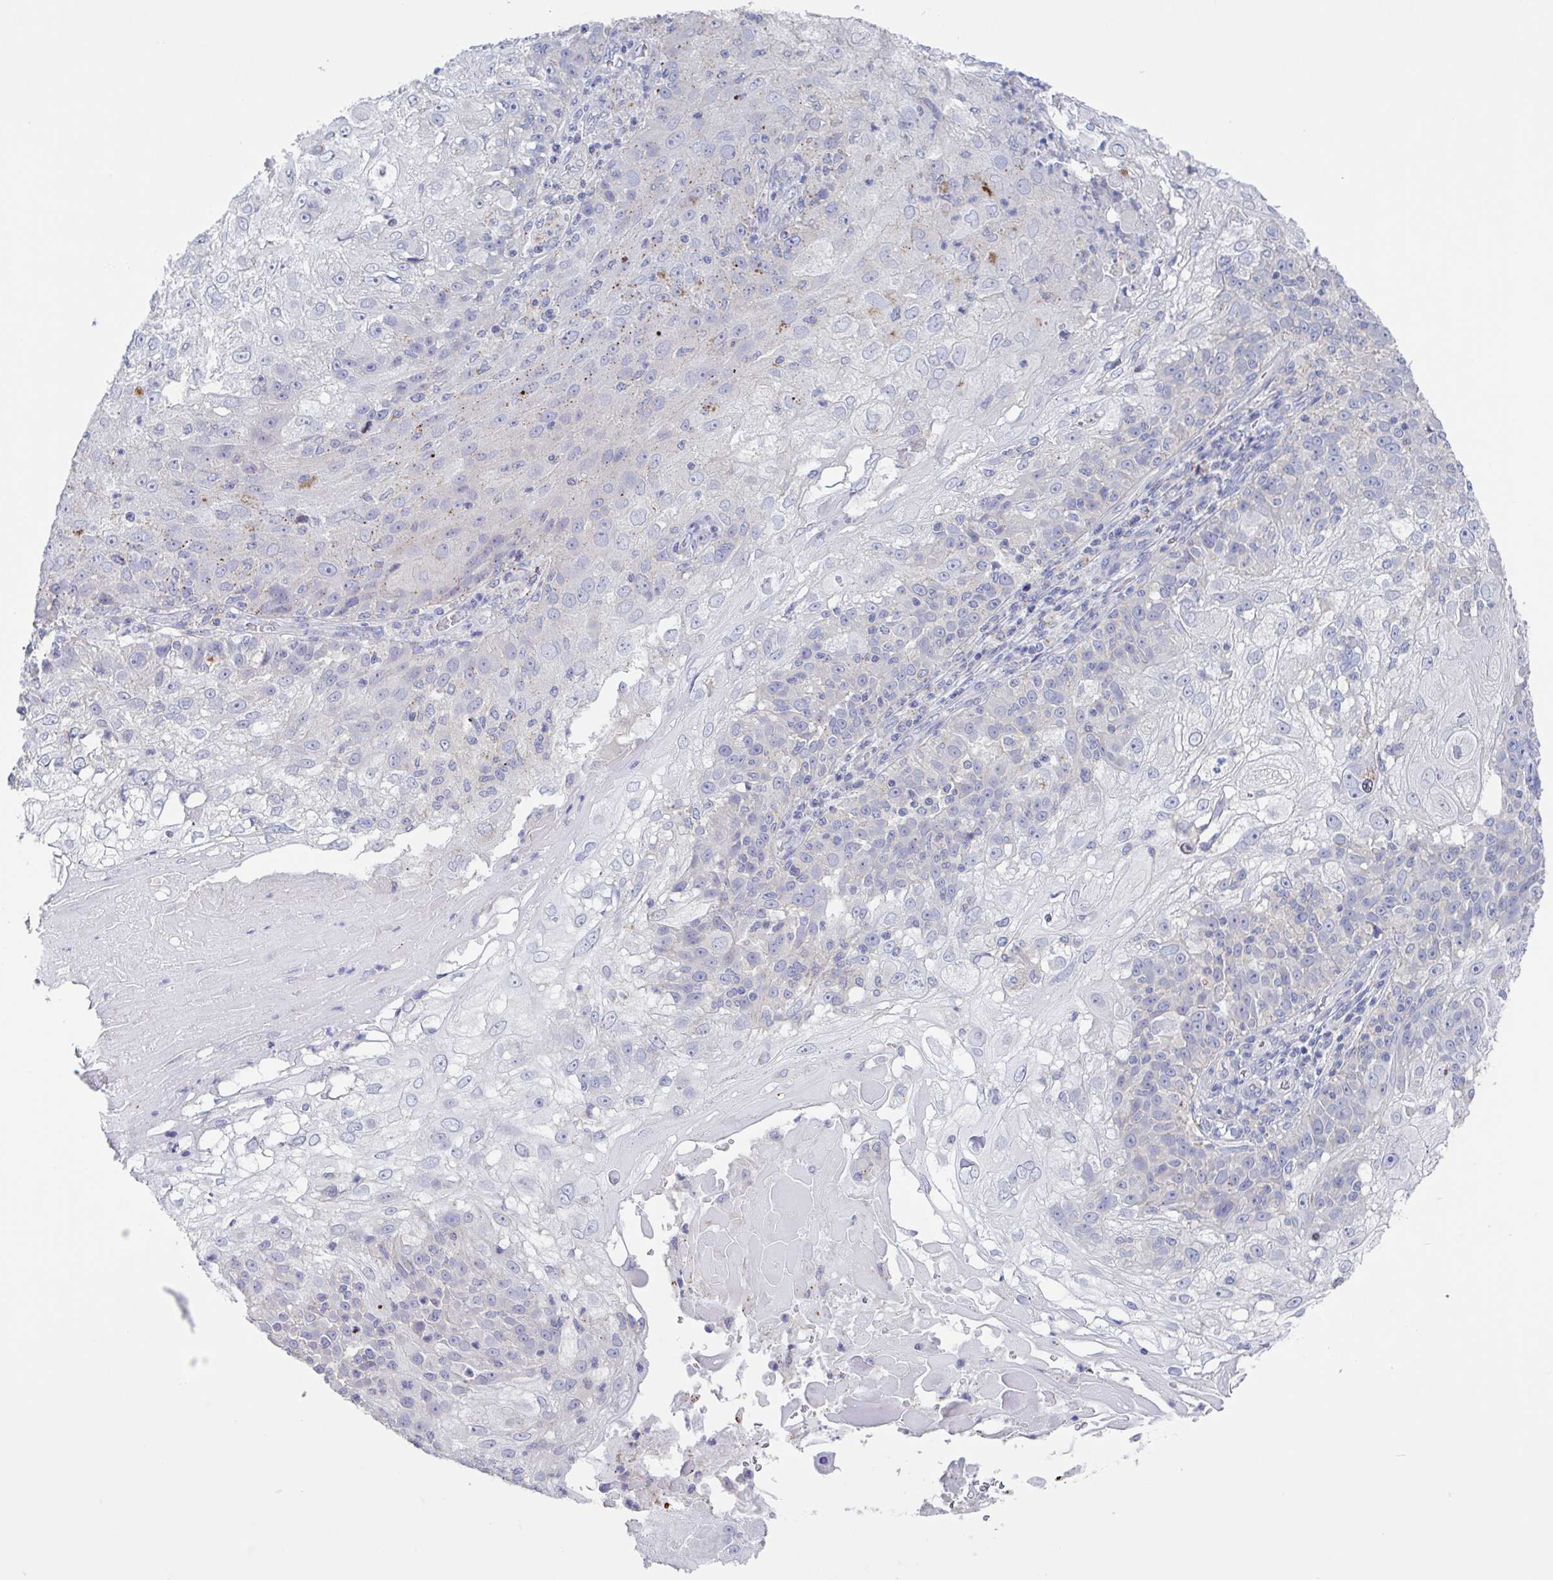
{"staining": {"intensity": "moderate", "quantity": "<25%", "location": "cytoplasmic/membranous"}, "tissue": "skin cancer", "cell_type": "Tumor cells", "image_type": "cancer", "snomed": [{"axis": "morphology", "description": "Normal tissue, NOS"}, {"axis": "morphology", "description": "Squamous cell carcinoma, NOS"}, {"axis": "topography", "description": "Skin"}], "caption": "Immunohistochemical staining of human squamous cell carcinoma (skin) reveals moderate cytoplasmic/membranous protein staining in approximately <25% of tumor cells.", "gene": "CHMP5", "patient": {"sex": "female", "age": 83}}